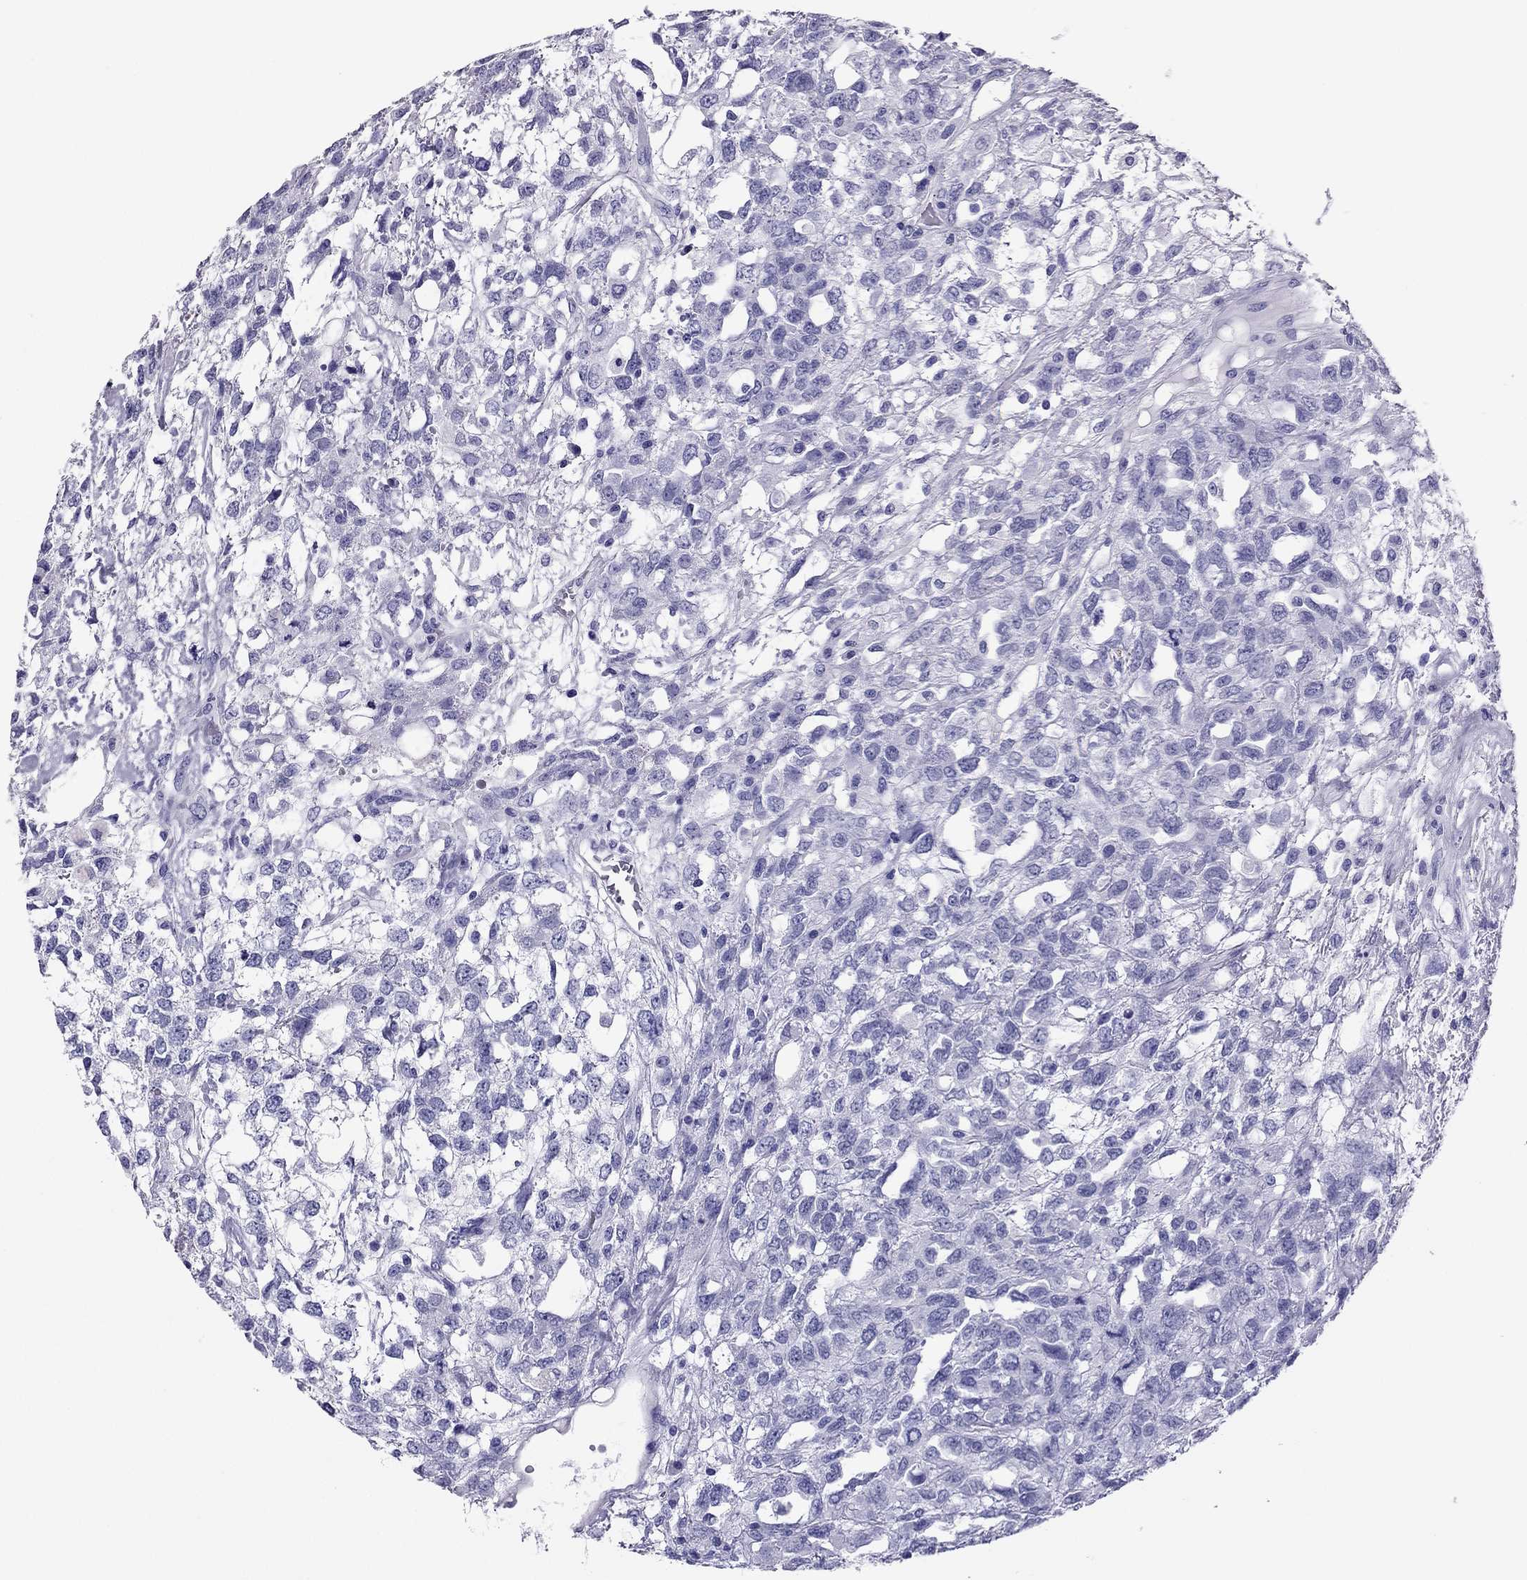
{"staining": {"intensity": "negative", "quantity": "none", "location": "none"}, "tissue": "testis cancer", "cell_type": "Tumor cells", "image_type": "cancer", "snomed": [{"axis": "morphology", "description": "Seminoma, NOS"}, {"axis": "topography", "description": "Testis"}], "caption": "Tumor cells show no significant positivity in testis cancer. (Stains: DAB IHC with hematoxylin counter stain, Microscopy: brightfield microscopy at high magnification).", "gene": "PDE6A", "patient": {"sex": "male", "age": 52}}